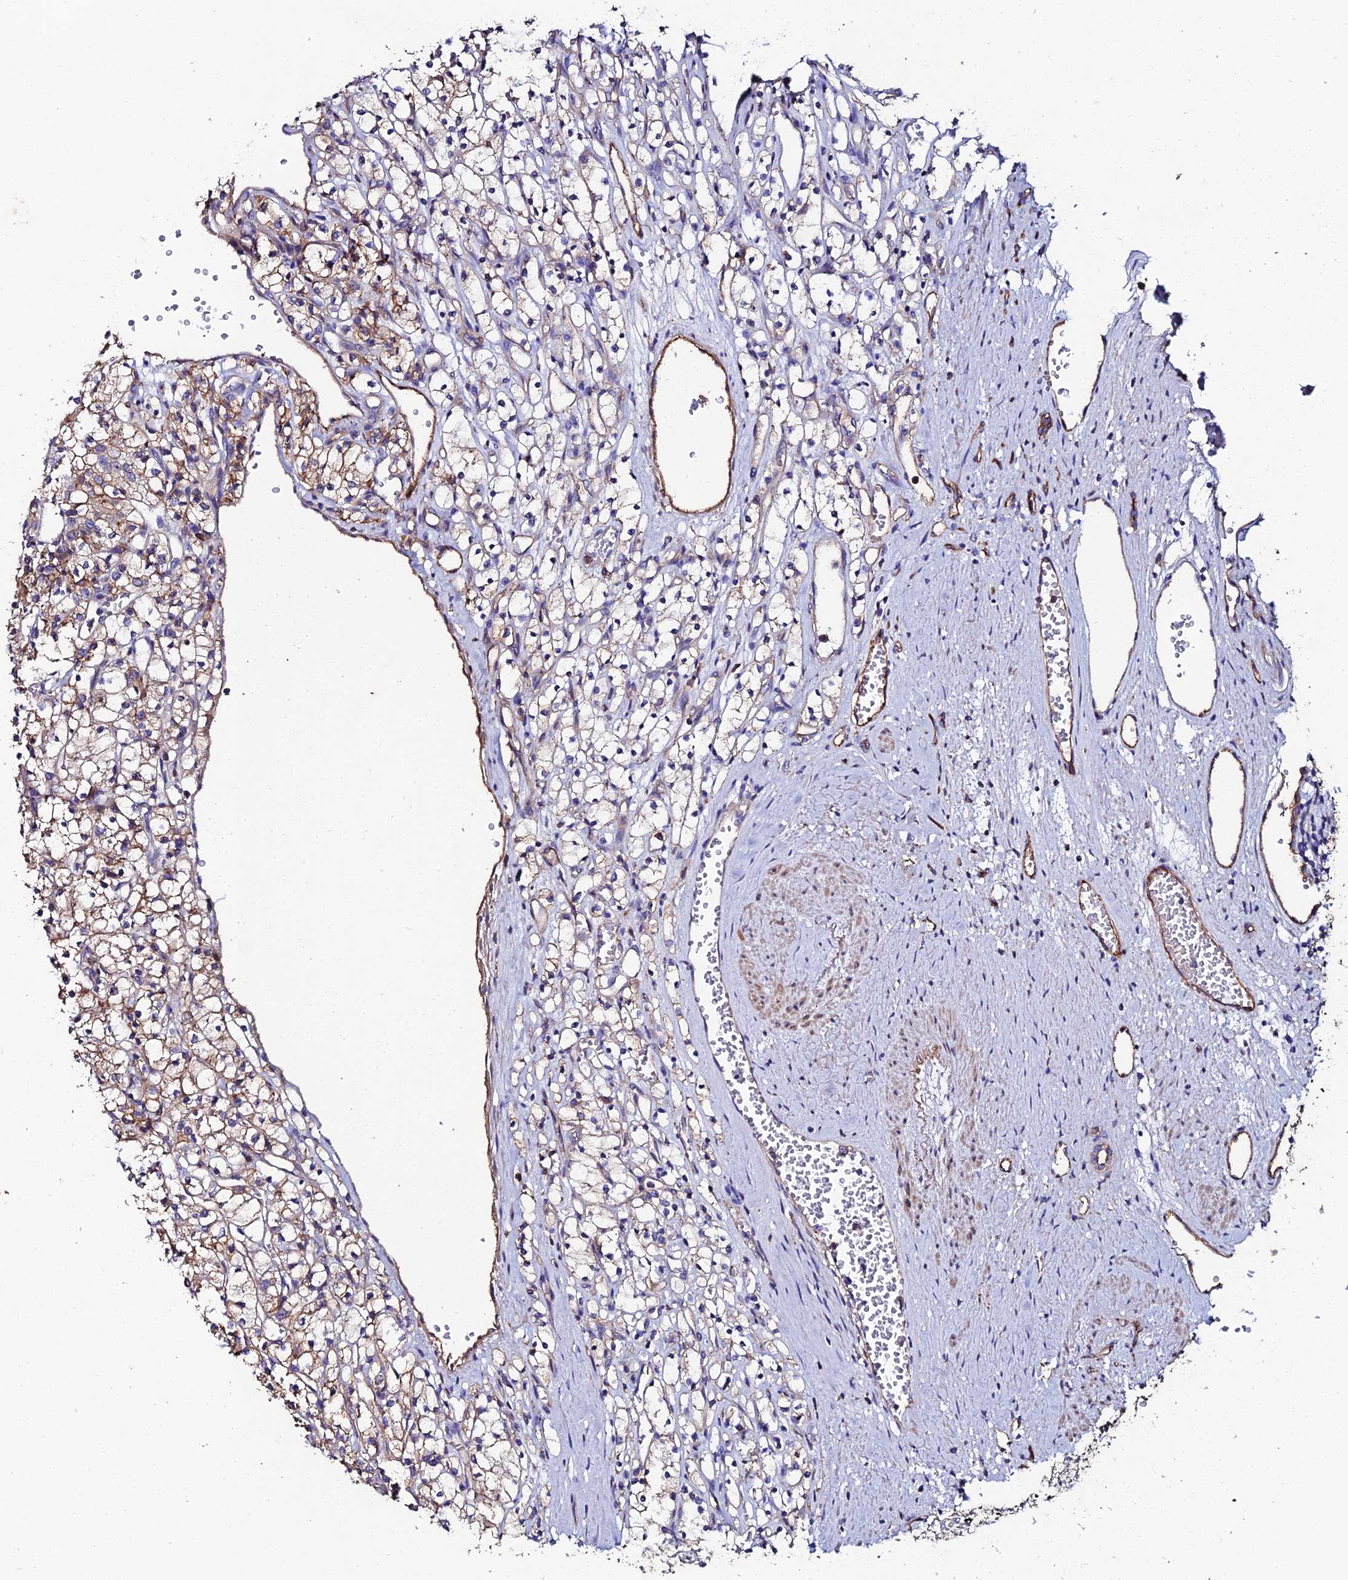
{"staining": {"intensity": "weak", "quantity": "<25%", "location": "cytoplasmic/membranous"}, "tissue": "renal cancer", "cell_type": "Tumor cells", "image_type": "cancer", "snomed": [{"axis": "morphology", "description": "Adenocarcinoma, NOS"}, {"axis": "topography", "description": "Kidney"}], "caption": "This is an IHC image of adenocarcinoma (renal). There is no expression in tumor cells.", "gene": "C6", "patient": {"sex": "female", "age": 59}}